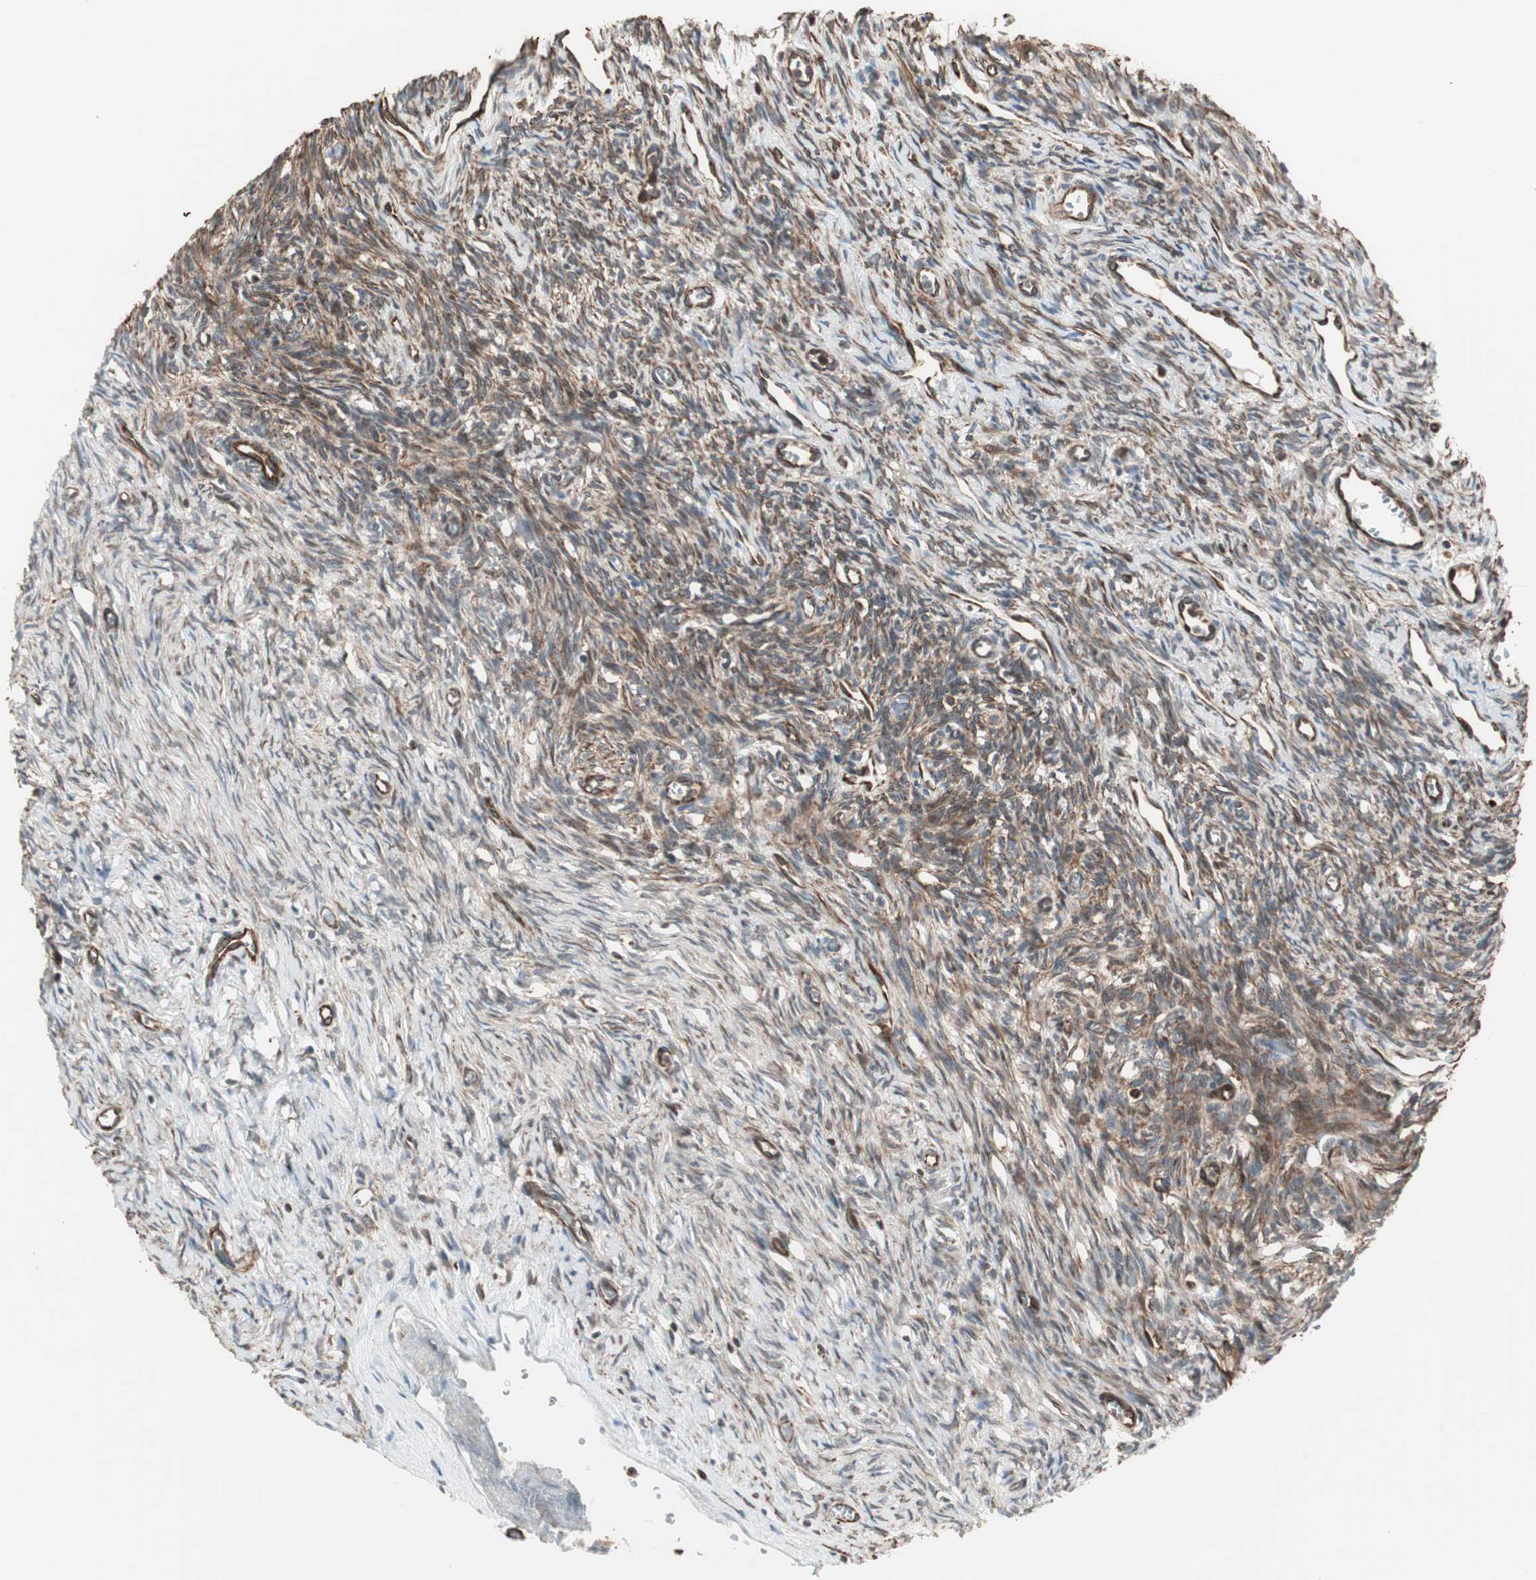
{"staining": {"intensity": "moderate", "quantity": ">75%", "location": "cytoplasmic/membranous"}, "tissue": "ovary", "cell_type": "Follicle cells", "image_type": "normal", "snomed": [{"axis": "morphology", "description": "Normal tissue, NOS"}, {"axis": "topography", "description": "Ovary"}], "caption": "Immunohistochemical staining of normal human ovary displays >75% levels of moderate cytoplasmic/membranous protein positivity in approximately >75% of follicle cells. Ihc stains the protein in brown and the nuclei are stained blue.", "gene": "MAD2L2", "patient": {"sex": "female", "age": 33}}